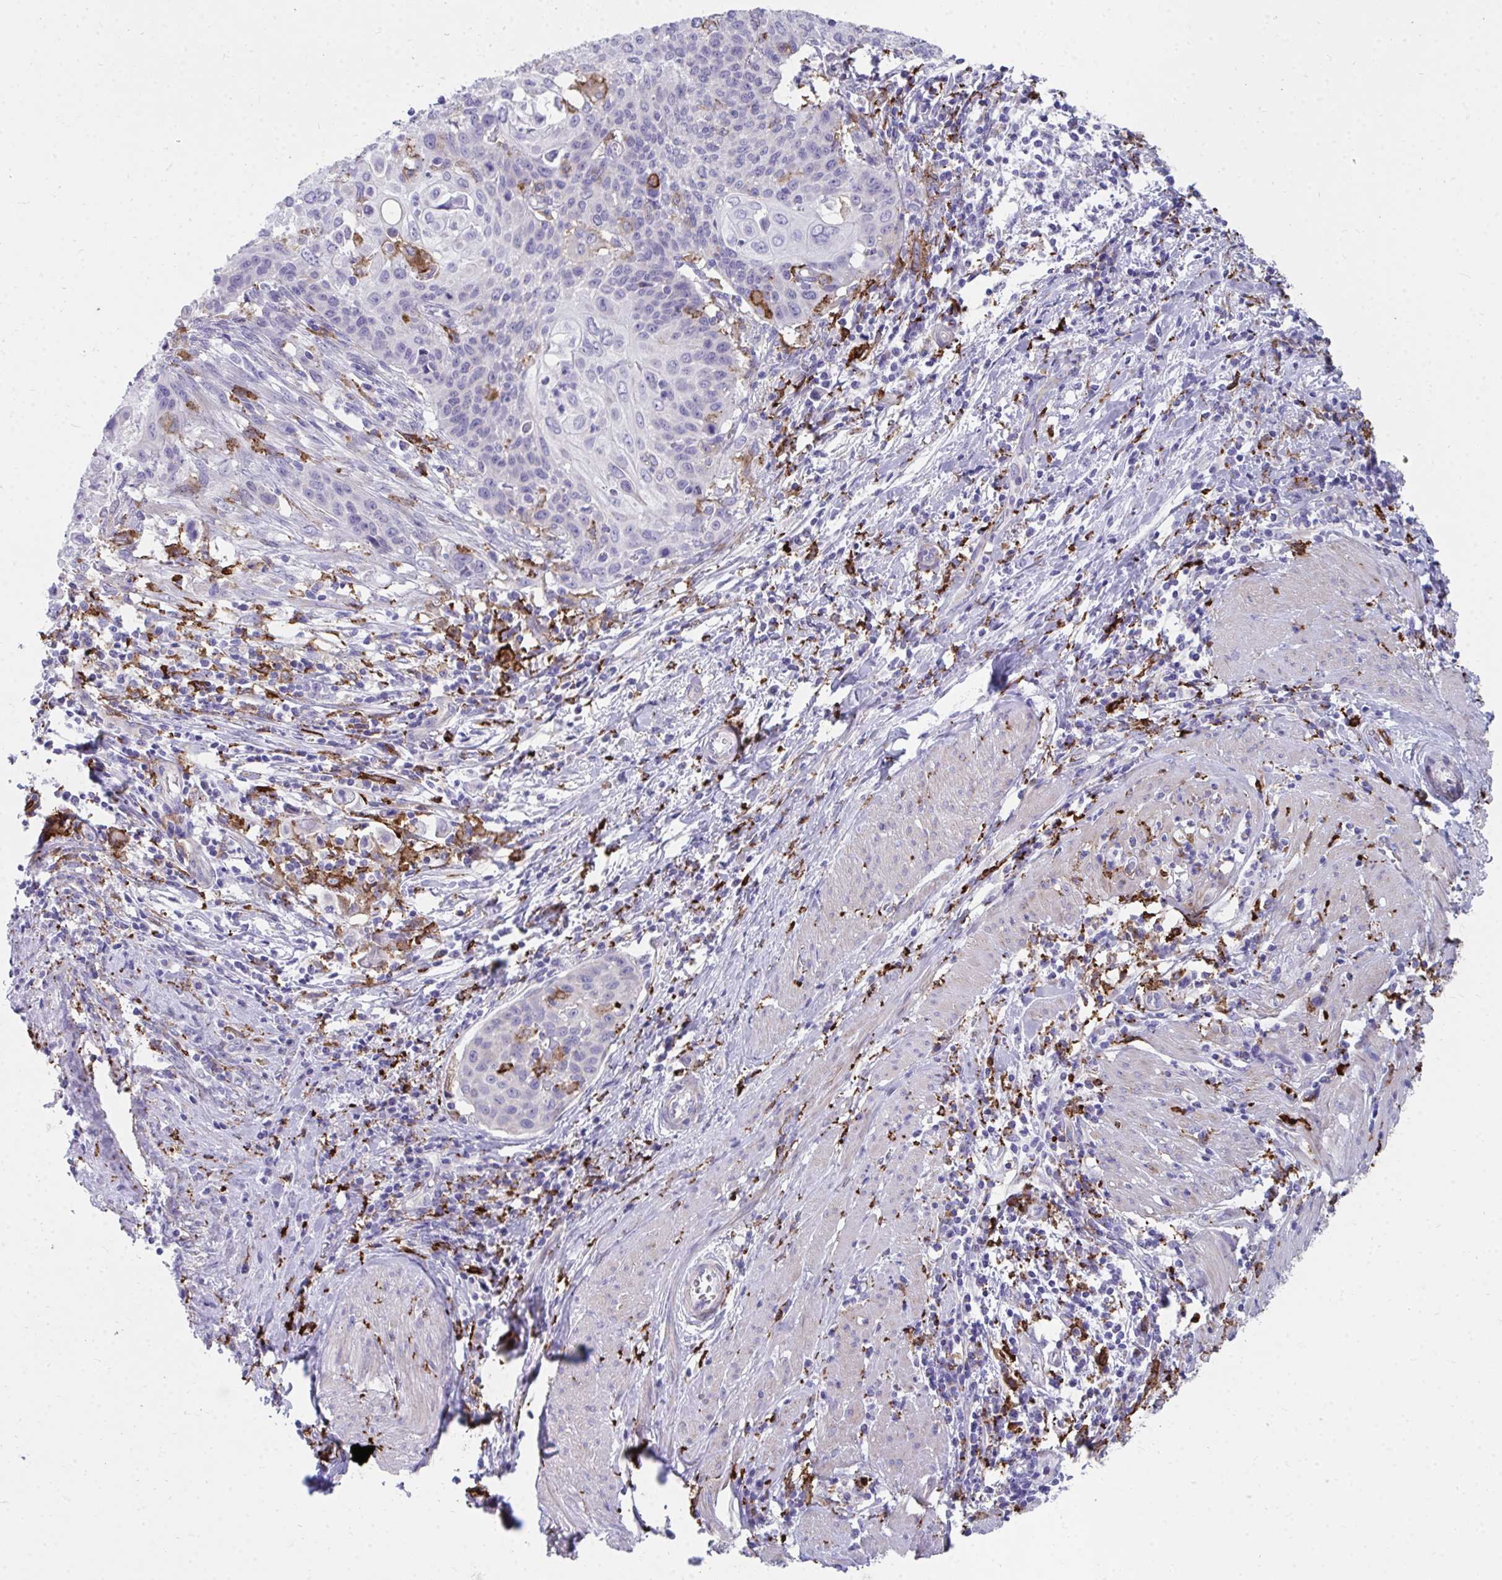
{"staining": {"intensity": "negative", "quantity": "none", "location": "none"}, "tissue": "cervical cancer", "cell_type": "Tumor cells", "image_type": "cancer", "snomed": [{"axis": "morphology", "description": "Squamous cell carcinoma, NOS"}, {"axis": "topography", "description": "Cervix"}], "caption": "The histopathology image reveals no staining of tumor cells in cervical squamous cell carcinoma.", "gene": "CD163", "patient": {"sex": "female", "age": 65}}